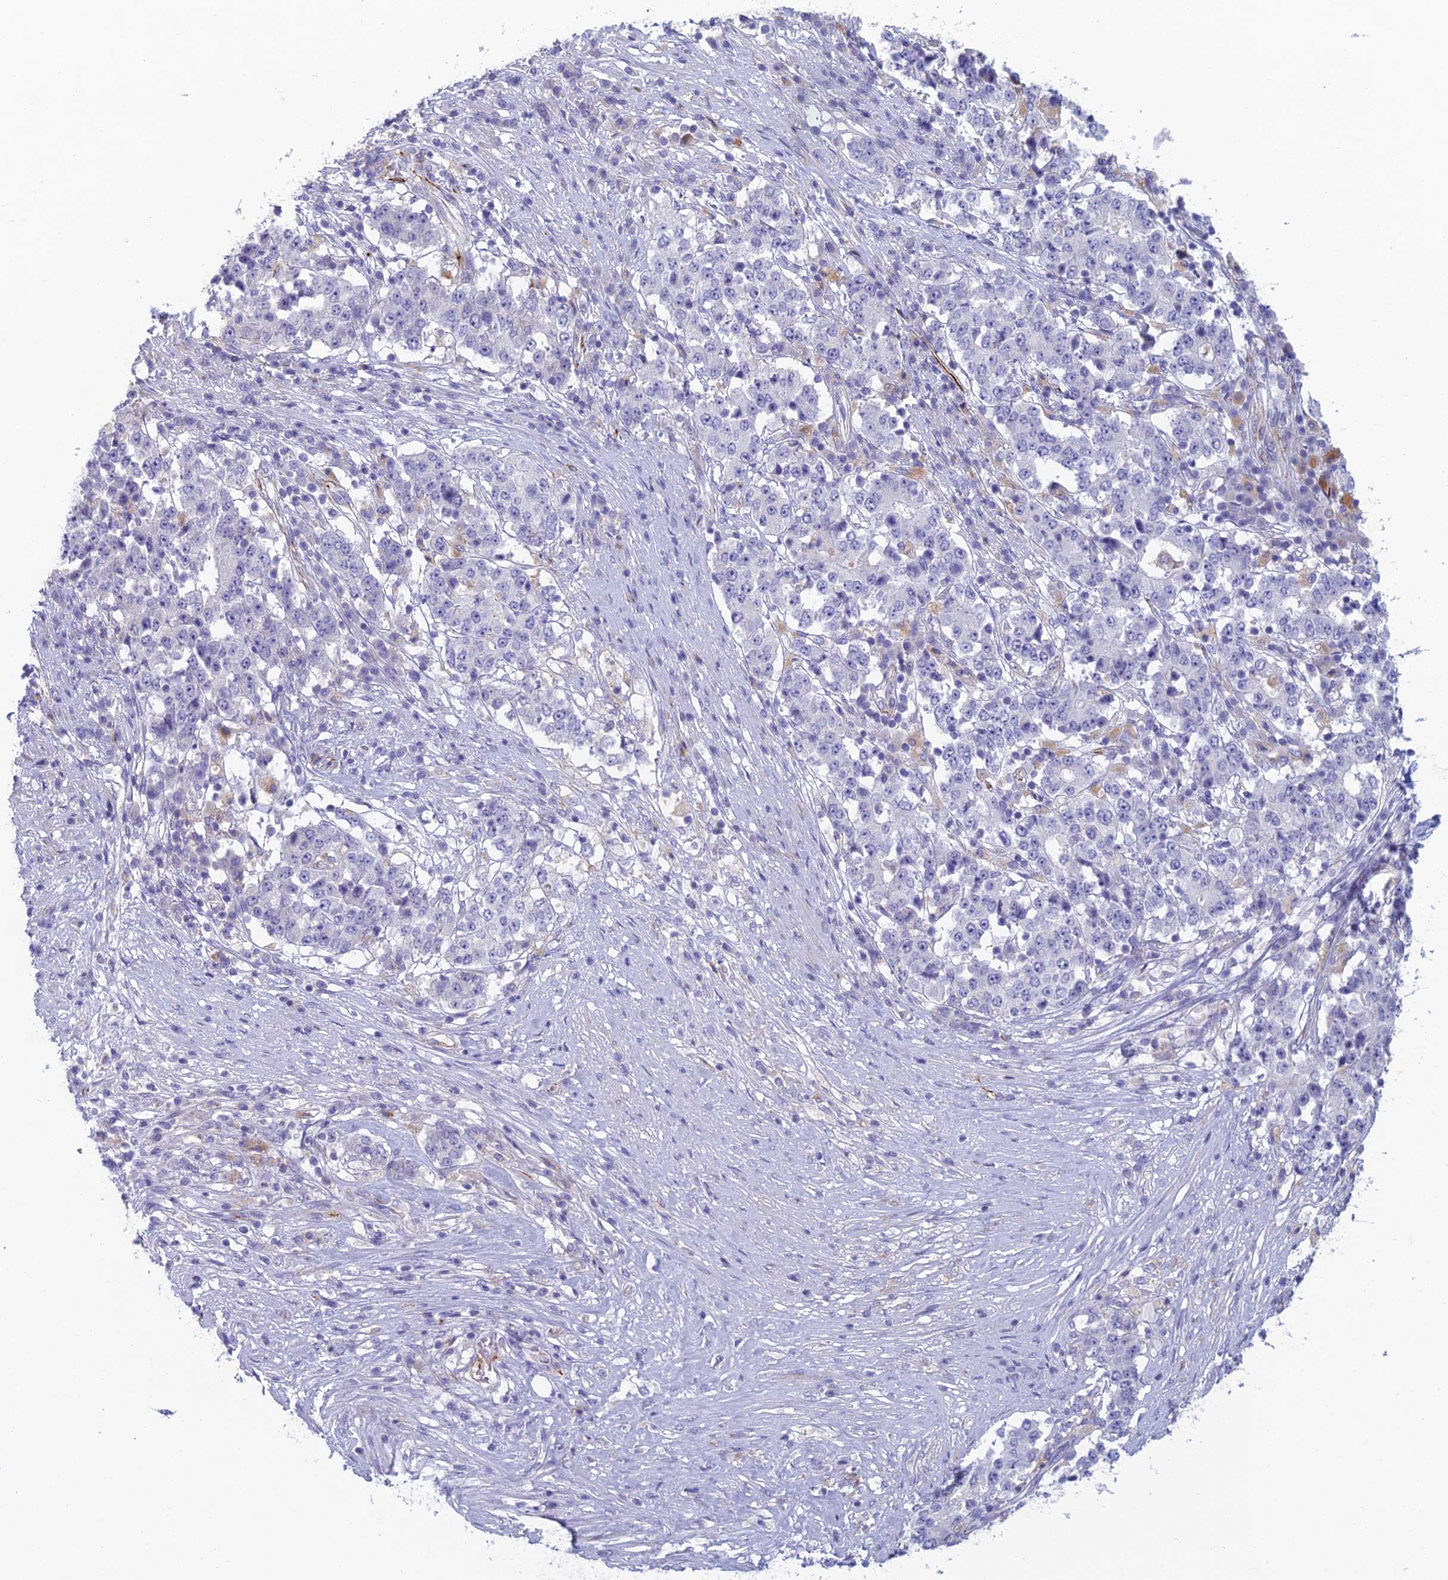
{"staining": {"intensity": "negative", "quantity": "none", "location": "none"}, "tissue": "stomach cancer", "cell_type": "Tumor cells", "image_type": "cancer", "snomed": [{"axis": "morphology", "description": "Adenocarcinoma, NOS"}, {"axis": "topography", "description": "Stomach"}], "caption": "Photomicrograph shows no protein expression in tumor cells of stomach cancer (adenocarcinoma) tissue. (DAB immunohistochemistry (IHC) with hematoxylin counter stain).", "gene": "FERD3L", "patient": {"sex": "male", "age": 59}}